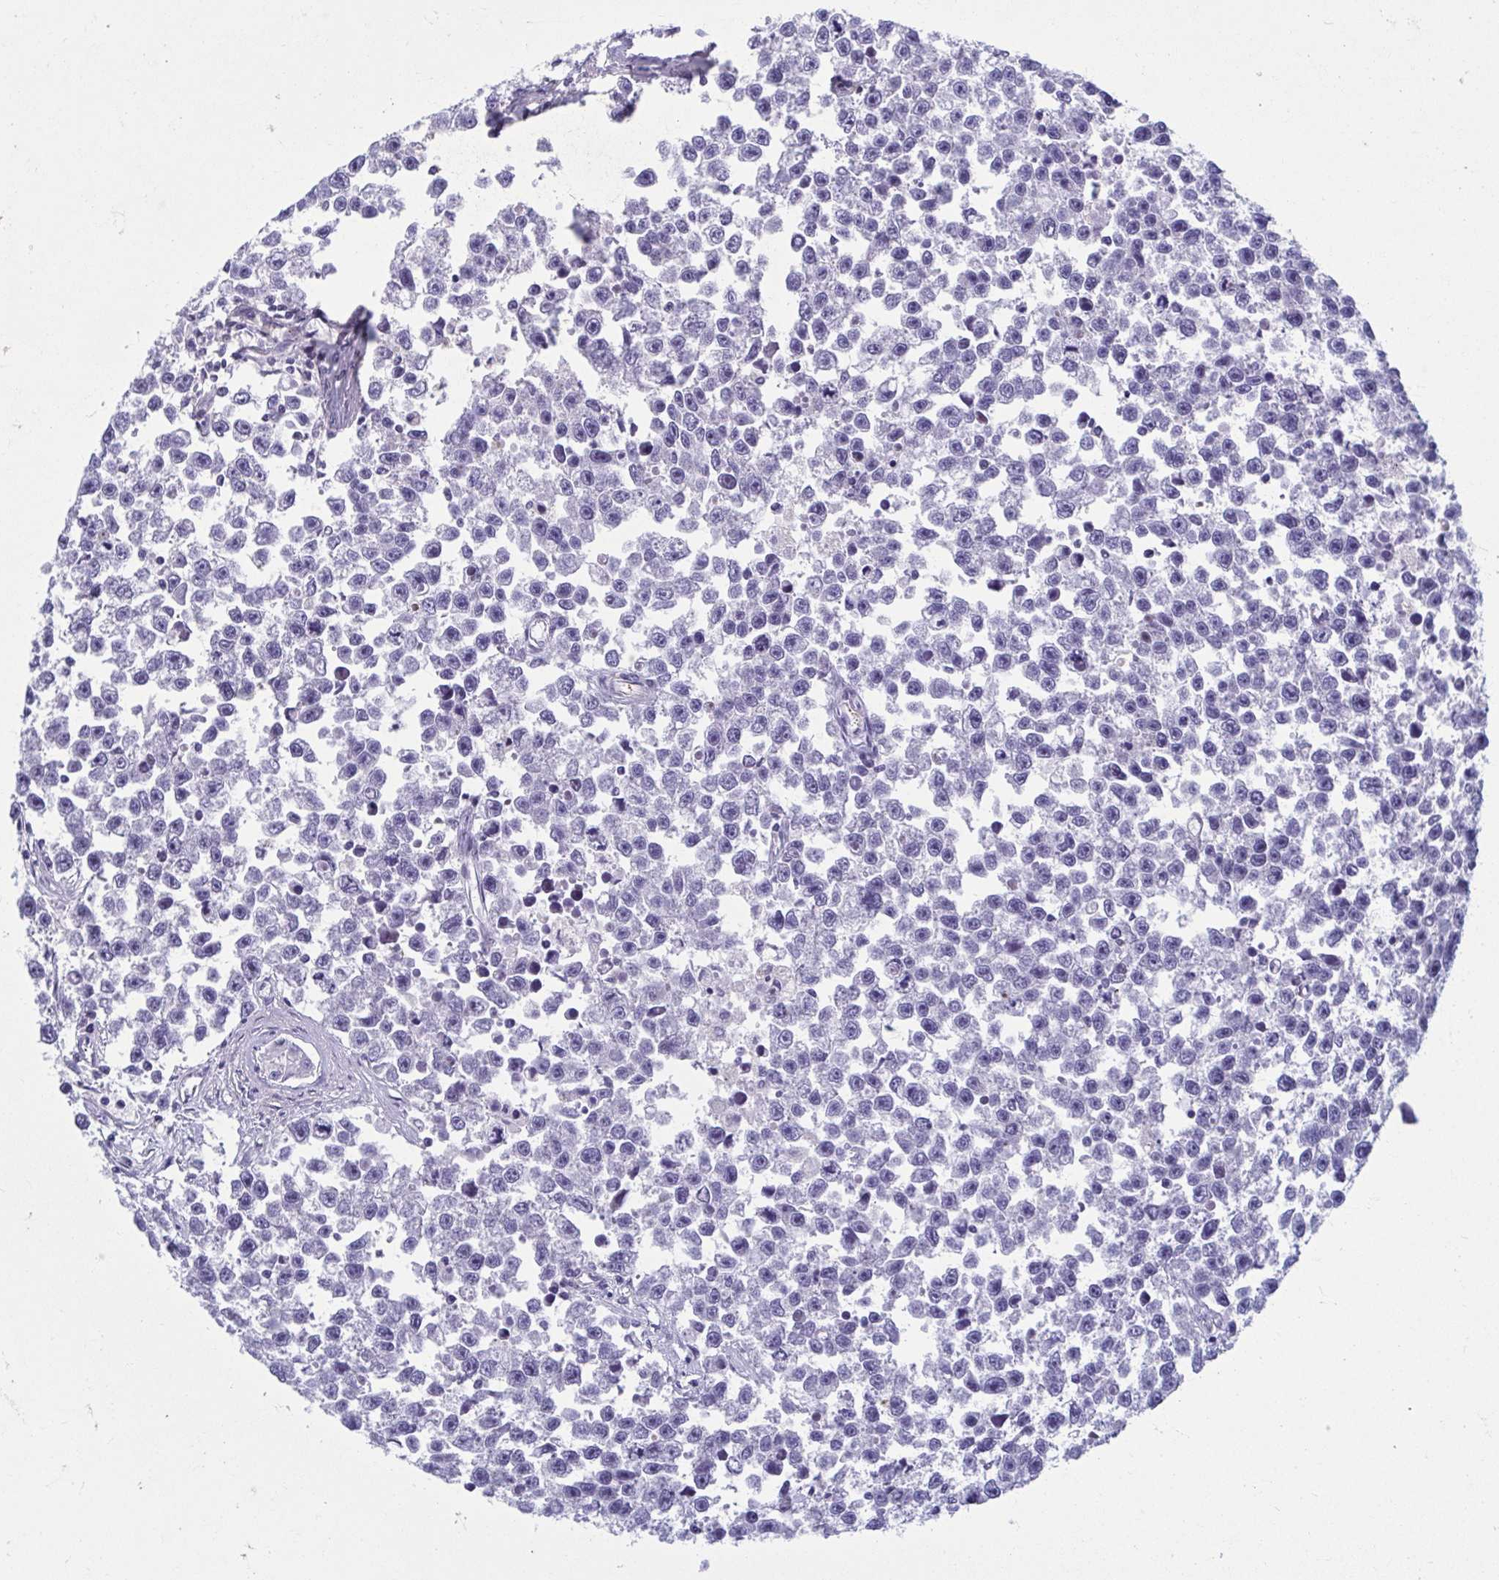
{"staining": {"intensity": "negative", "quantity": "none", "location": "none"}, "tissue": "testis cancer", "cell_type": "Tumor cells", "image_type": "cancer", "snomed": [{"axis": "morphology", "description": "Seminoma, NOS"}, {"axis": "topography", "description": "Testis"}], "caption": "Micrograph shows no significant protein staining in tumor cells of testis cancer (seminoma).", "gene": "LRRC38", "patient": {"sex": "male", "age": 26}}